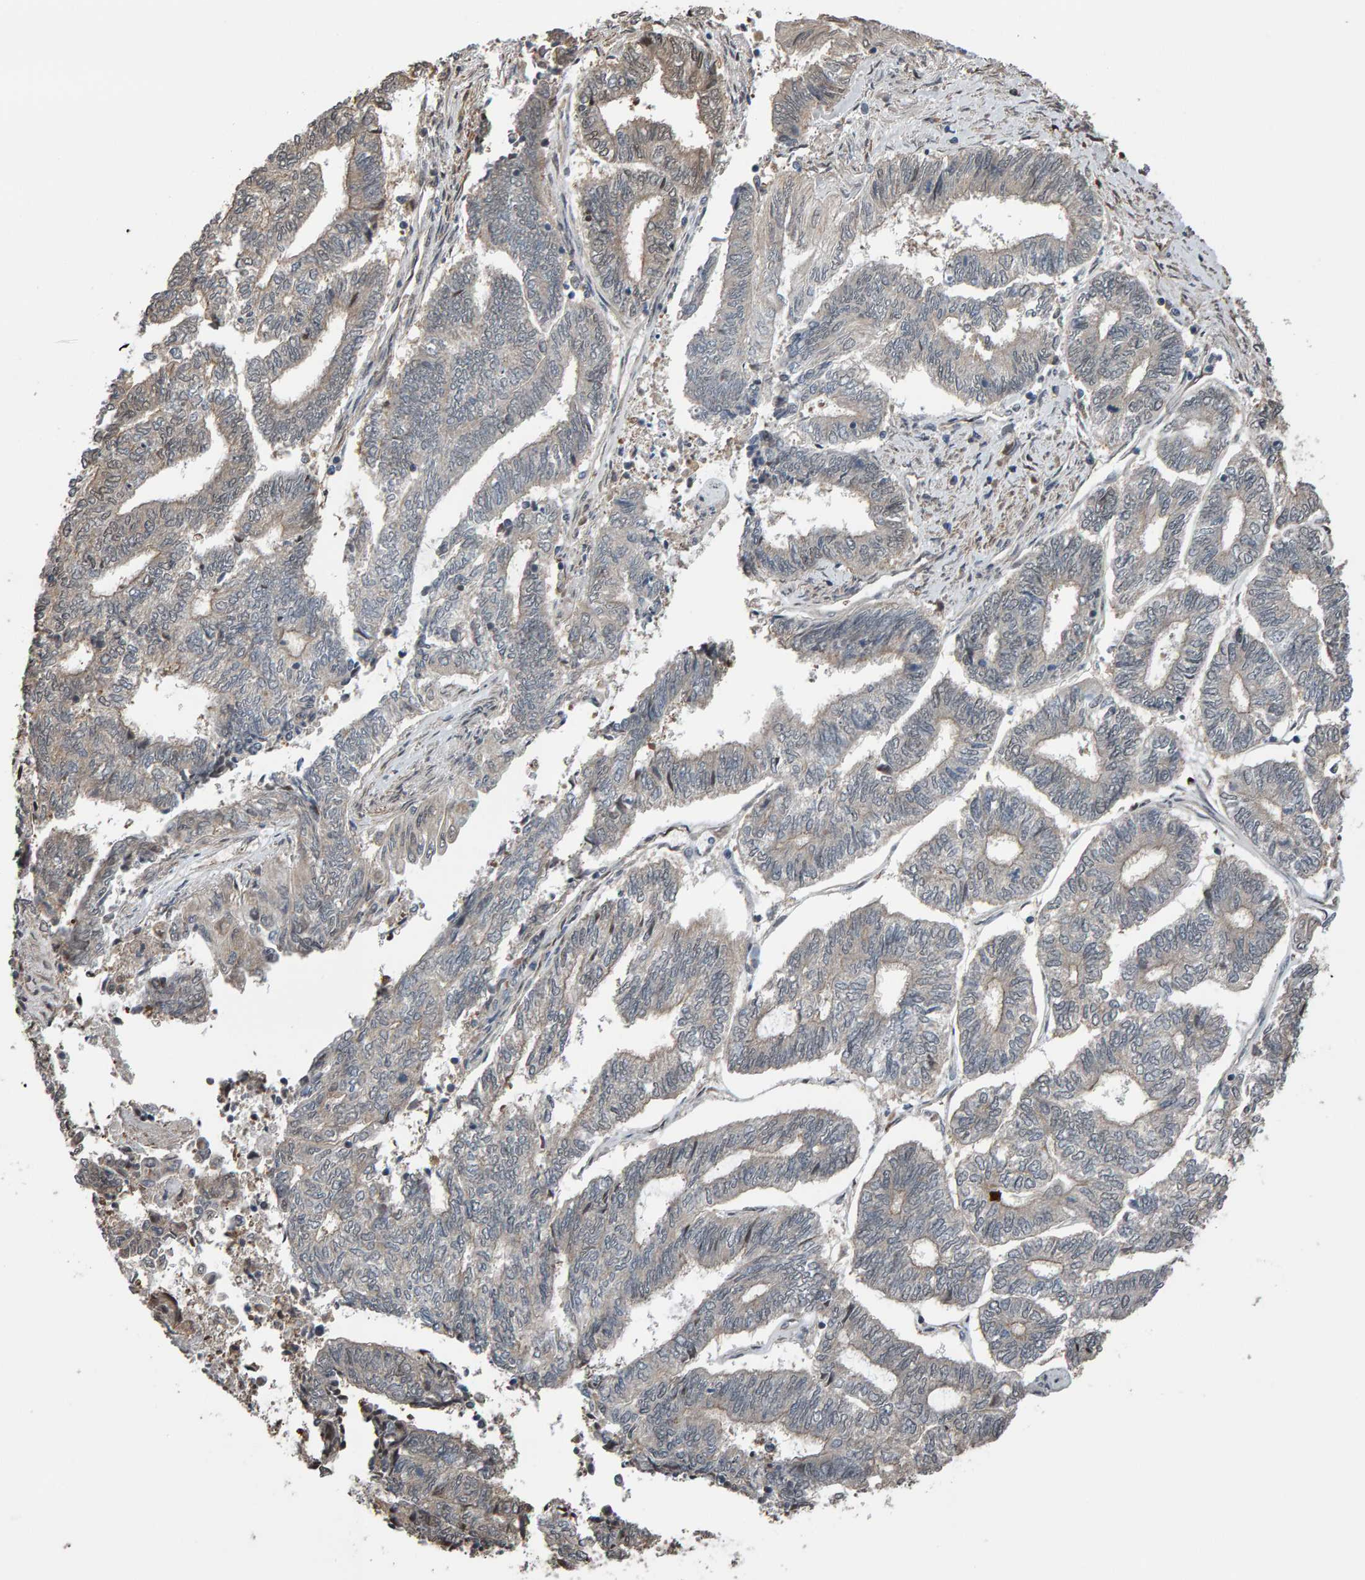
{"staining": {"intensity": "weak", "quantity": "25%-75%", "location": "cytoplasmic/membranous"}, "tissue": "endometrial cancer", "cell_type": "Tumor cells", "image_type": "cancer", "snomed": [{"axis": "morphology", "description": "Adenocarcinoma, NOS"}, {"axis": "topography", "description": "Uterus"}, {"axis": "topography", "description": "Endometrium"}], "caption": "This is a micrograph of immunohistochemistry staining of endometrial cancer (adenocarcinoma), which shows weak expression in the cytoplasmic/membranous of tumor cells.", "gene": "COASY", "patient": {"sex": "female", "age": 70}}